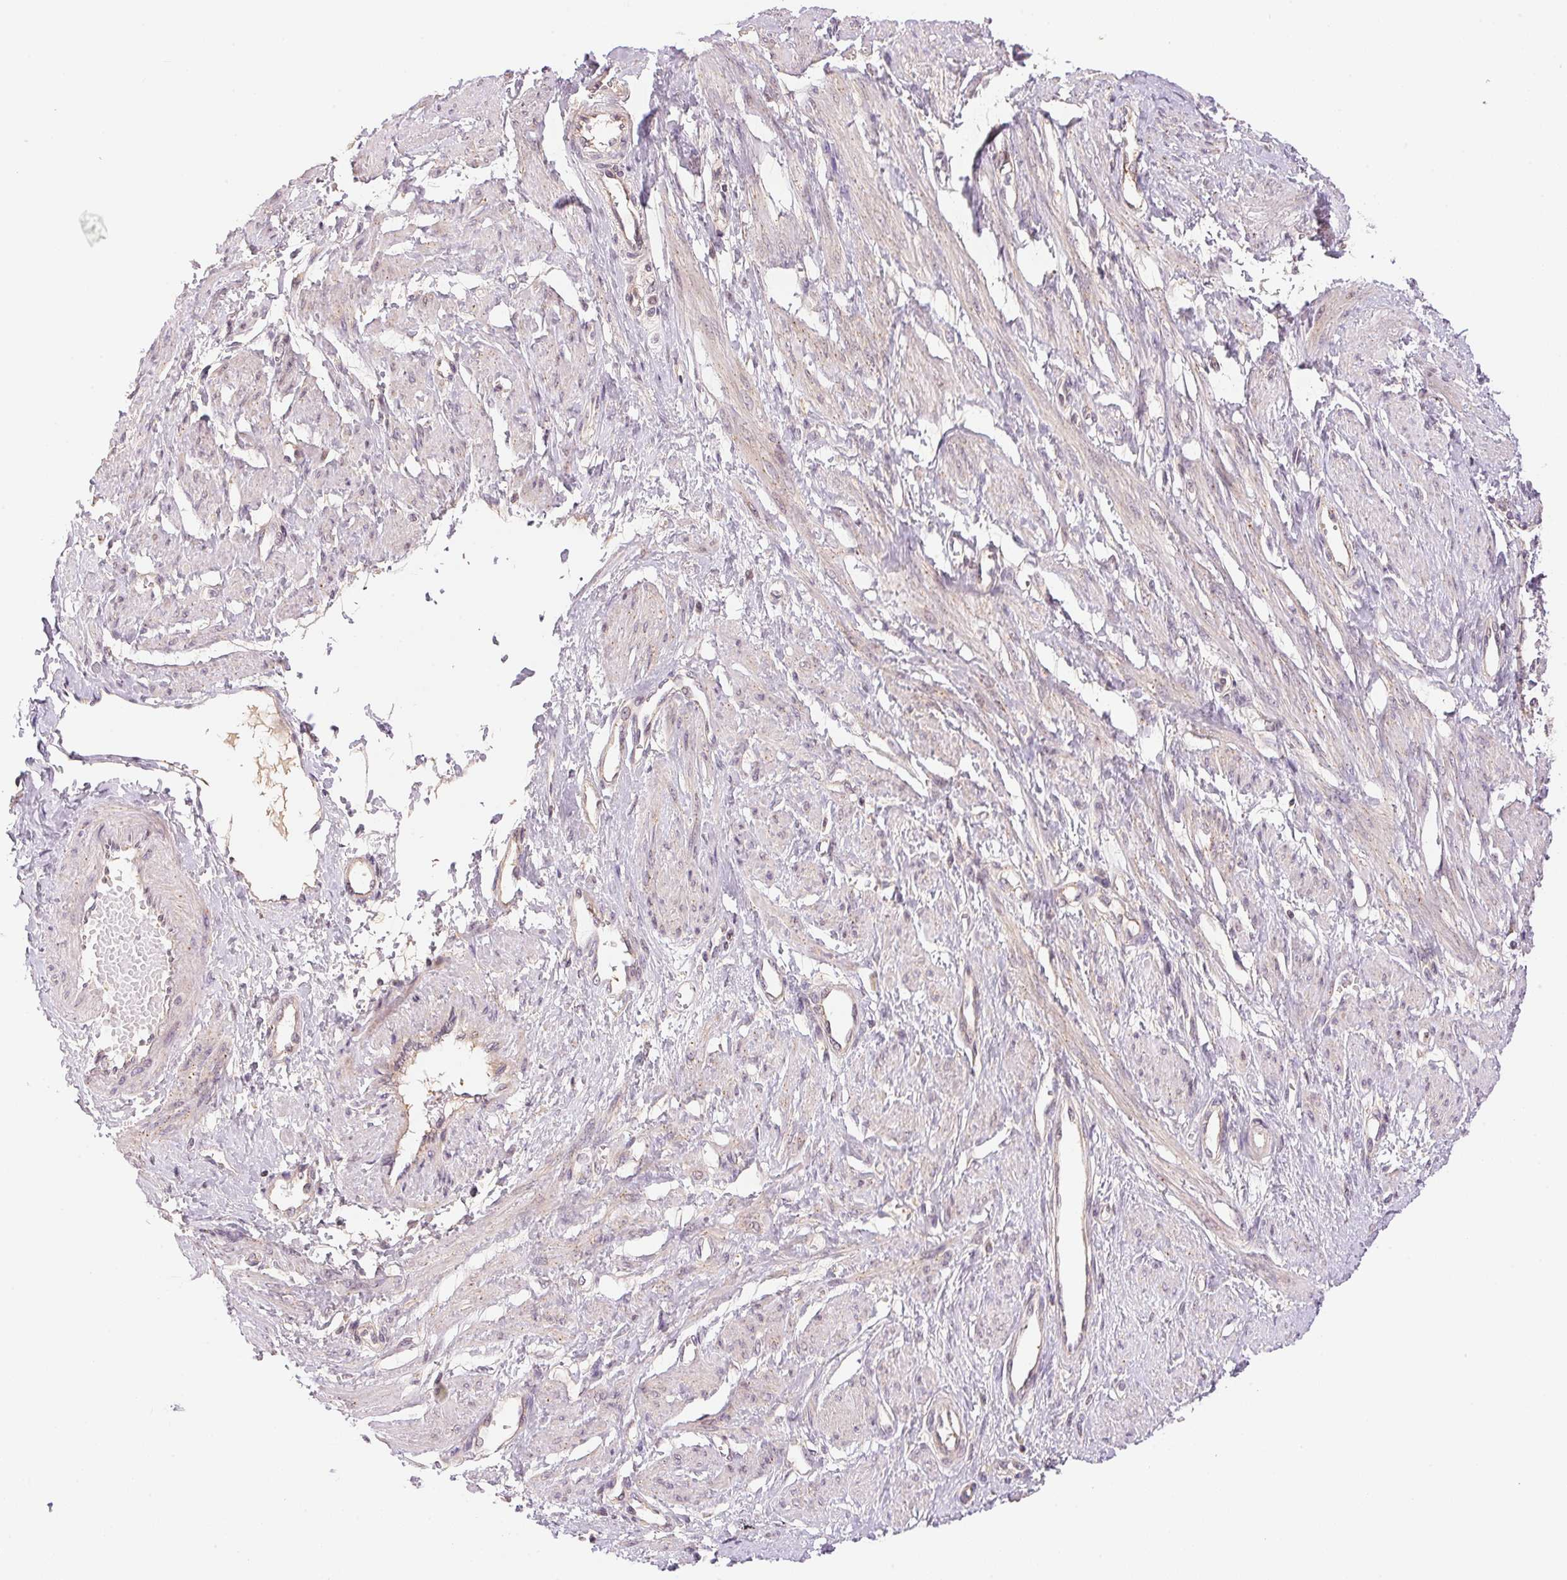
{"staining": {"intensity": "negative", "quantity": "none", "location": "none"}, "tissue": "smooth muscle", "cell_type": "Smooth muscle cells", "image_type": "normal", "snomed": [{"axis": "morphology", "description": "Normal tissue, NOS"}, {"axis": "topography", "description": "Smooth muscle"}, {"axis": "topography", "description": "Uterus"}], "caption": "Micrograph shows no significant protein staining in smooth muscle cells of normal smooth muscle. The staining was performed using DAB (3,3'-diaminobenzidine) to visualize the protein expression in brown, while the nuclei were stained in blue with hematoxylin (Magnification: 20x).", "gene": "BNIP5", "patient": {"sex": "female", "age": 39}}